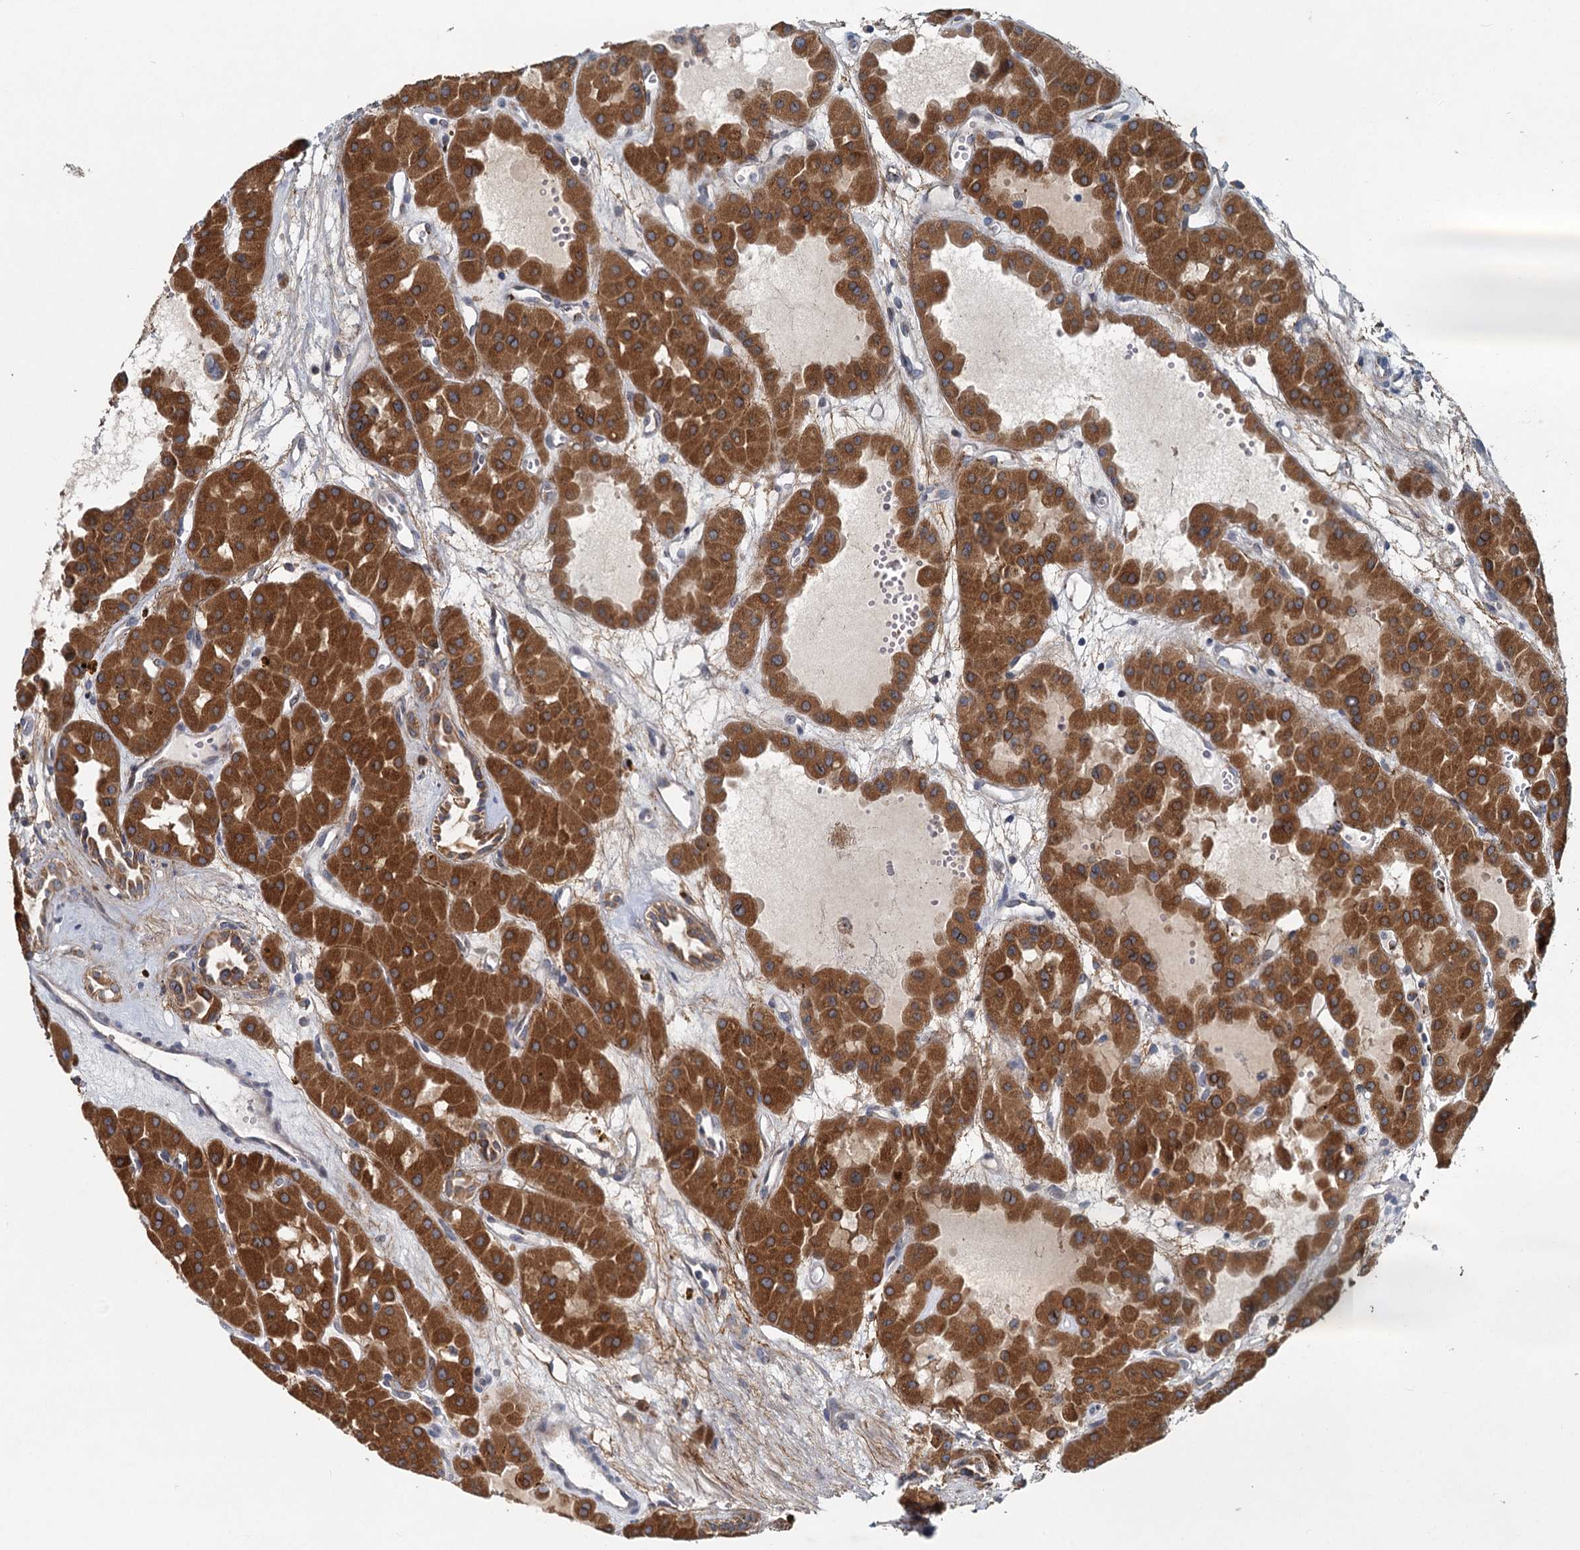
{"staining": {"intensity": "strong", "quantity": ">75%", "location": "cytoplasmic/membranous"}, "tissue": "renal cancer", "cell_type": "Tumor cells", "image_type": "cancer", "snomed": [{"axis": "morphology", "description": "Carcinoma, NOS"}, {"axis": "topography", "description": "Kidney"}], "caption": "The immunohistochemical stain labels strong cytoplasmic/membranous positivity in tumor cells of renal cancer tissue. (DAB IHC, brown staining for protein, blue staining for nuclei).", "gene": "ADCY2", "patient": {"sex": "female", "age": 75}}